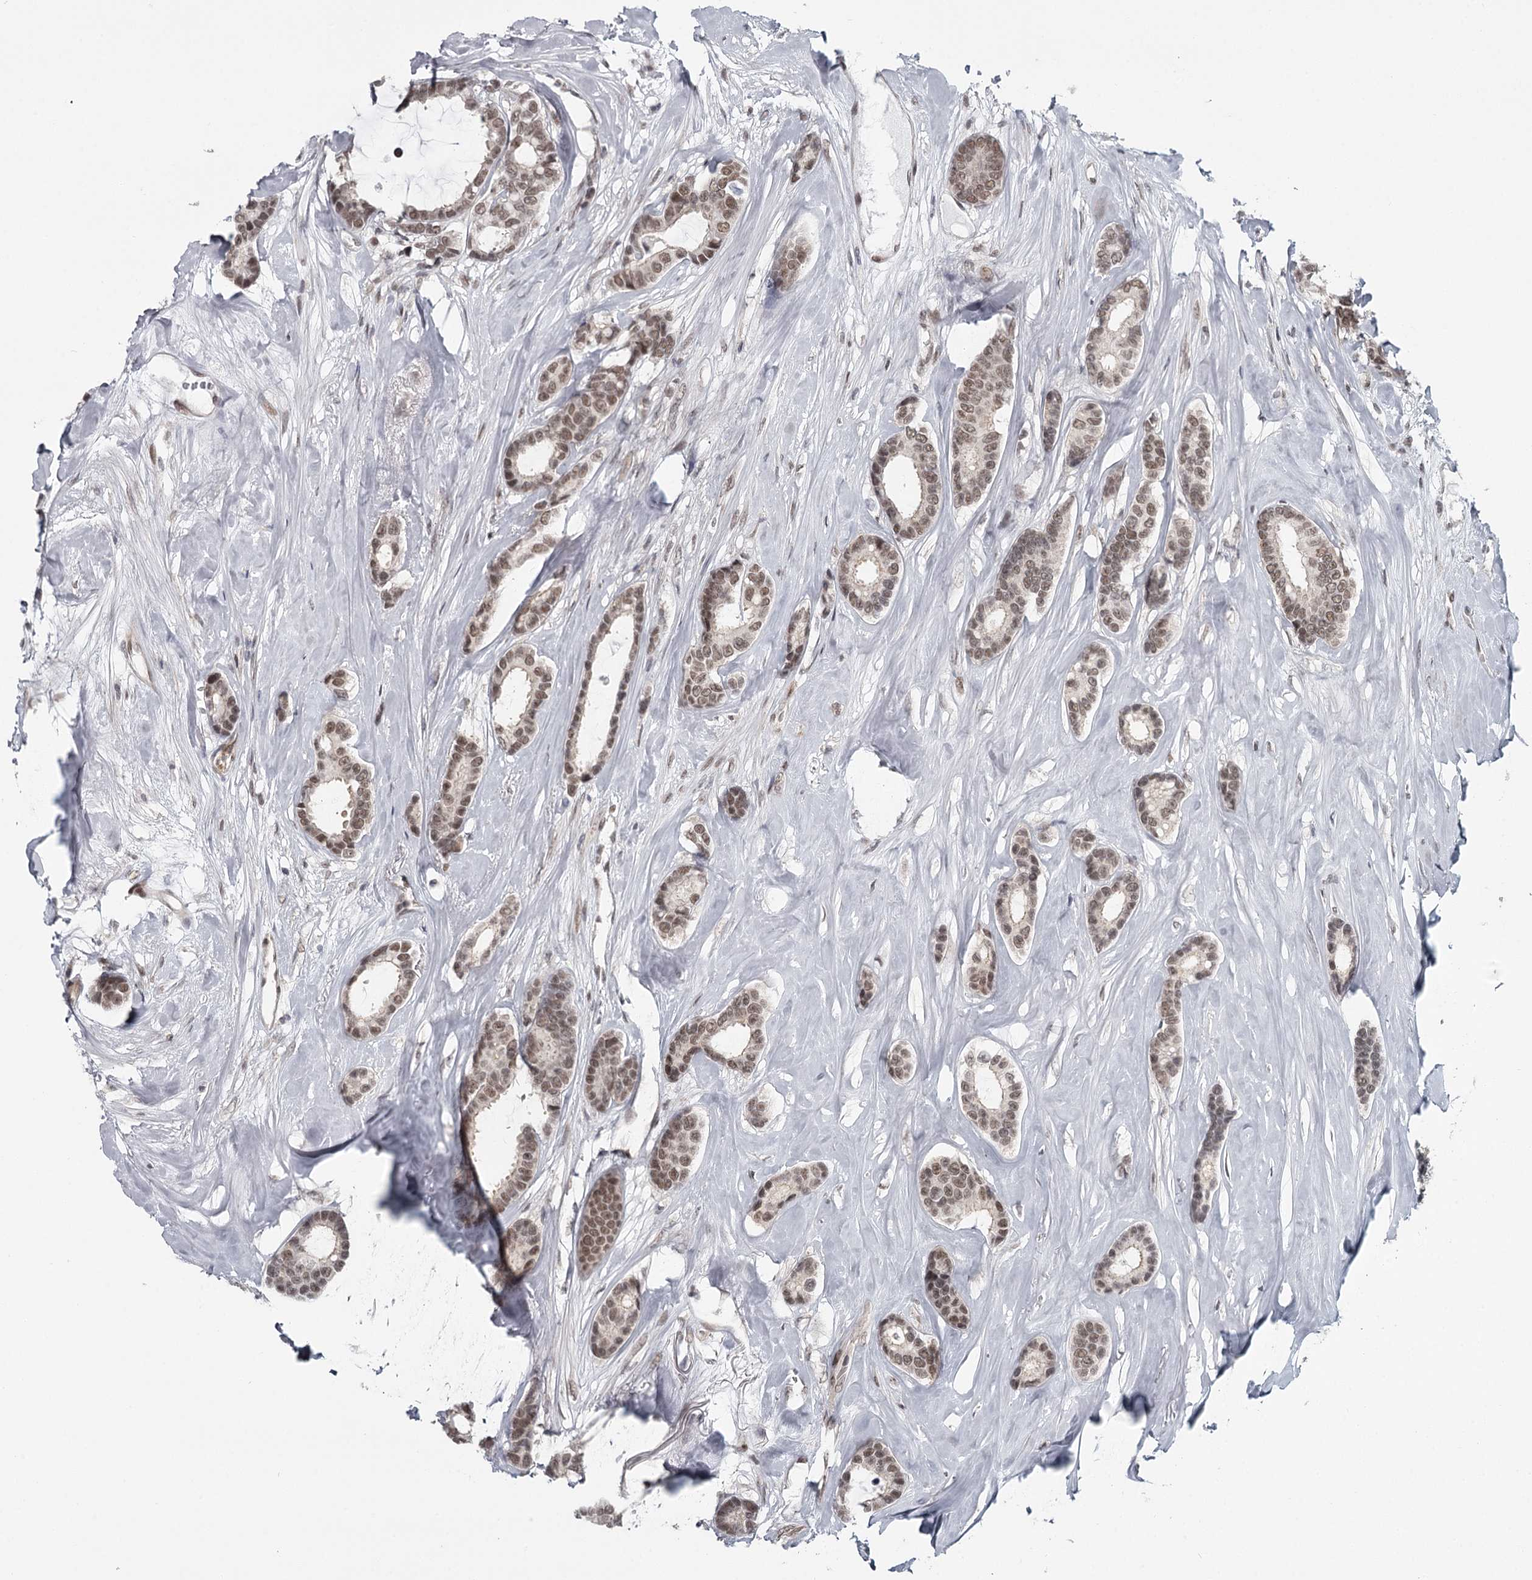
{"staining": {"intensity": "moderate", "quantity": ">75%", "location": "nuclear"}, "tissue": "breast cancer", "cell_type": "Tumor cells", "image_type": "cancer", "snomed": [{"axis": "morphology", "description": "Duct carcinoma"}, {"axis": "topography", "description": "Breast"}], "caption": "Protein expression analysis of human breast intraductal carcinoma reveals moderate nuclear staining in approximately >75% of tumor cells.", "gene": "FAM13C", "patient": {"sex": "female", "age": 87}}